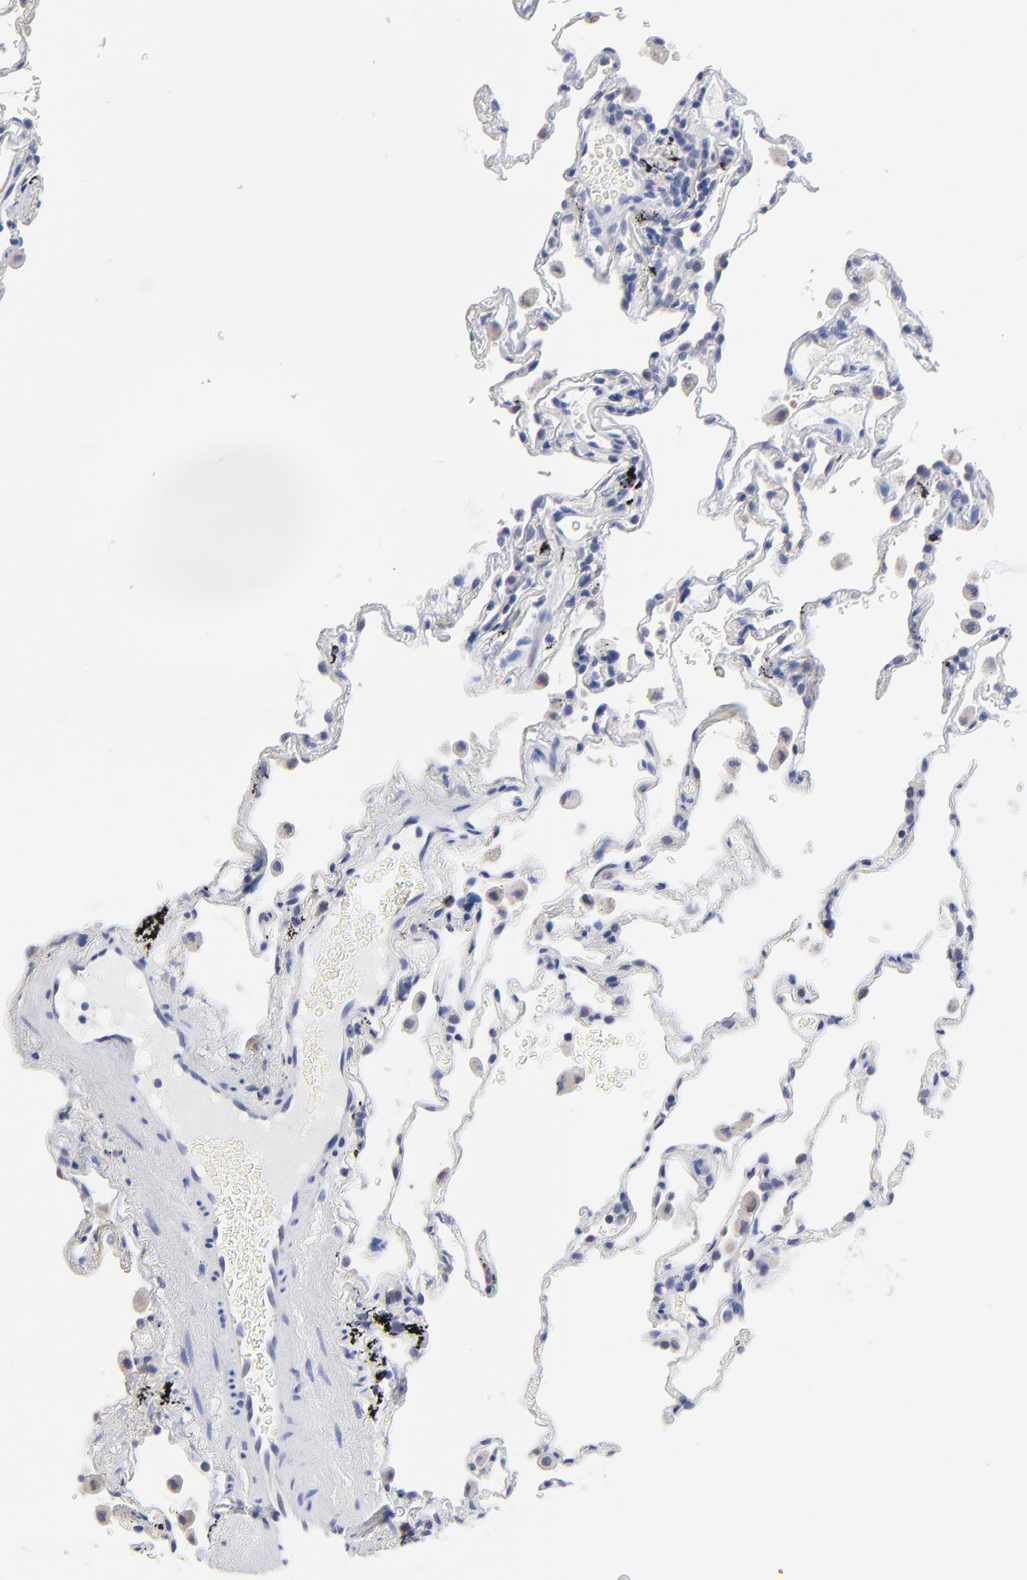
{"staining": {"intensity": "weak", "quantity": "<25%", "location": "cytoplasmic/membranous"}, "tissue": "lung", "cell_type": "Alveolar cells", "image_type": "normal", "snomed": [{"axis": "morphology", "description": "Normal tissue, NOS"}, {"axis": "morphology", "description": "Inflammation, NOS"}, {"axis": "topography", "description": "Lung"}], "caption": "A high-resolution micrograph shows immunohistochemistry staining of normal lung, which exhibits no significant staining in alveolar cells.", "gene": "LAX1", "patient": {"sex": "male", "age": 69}}